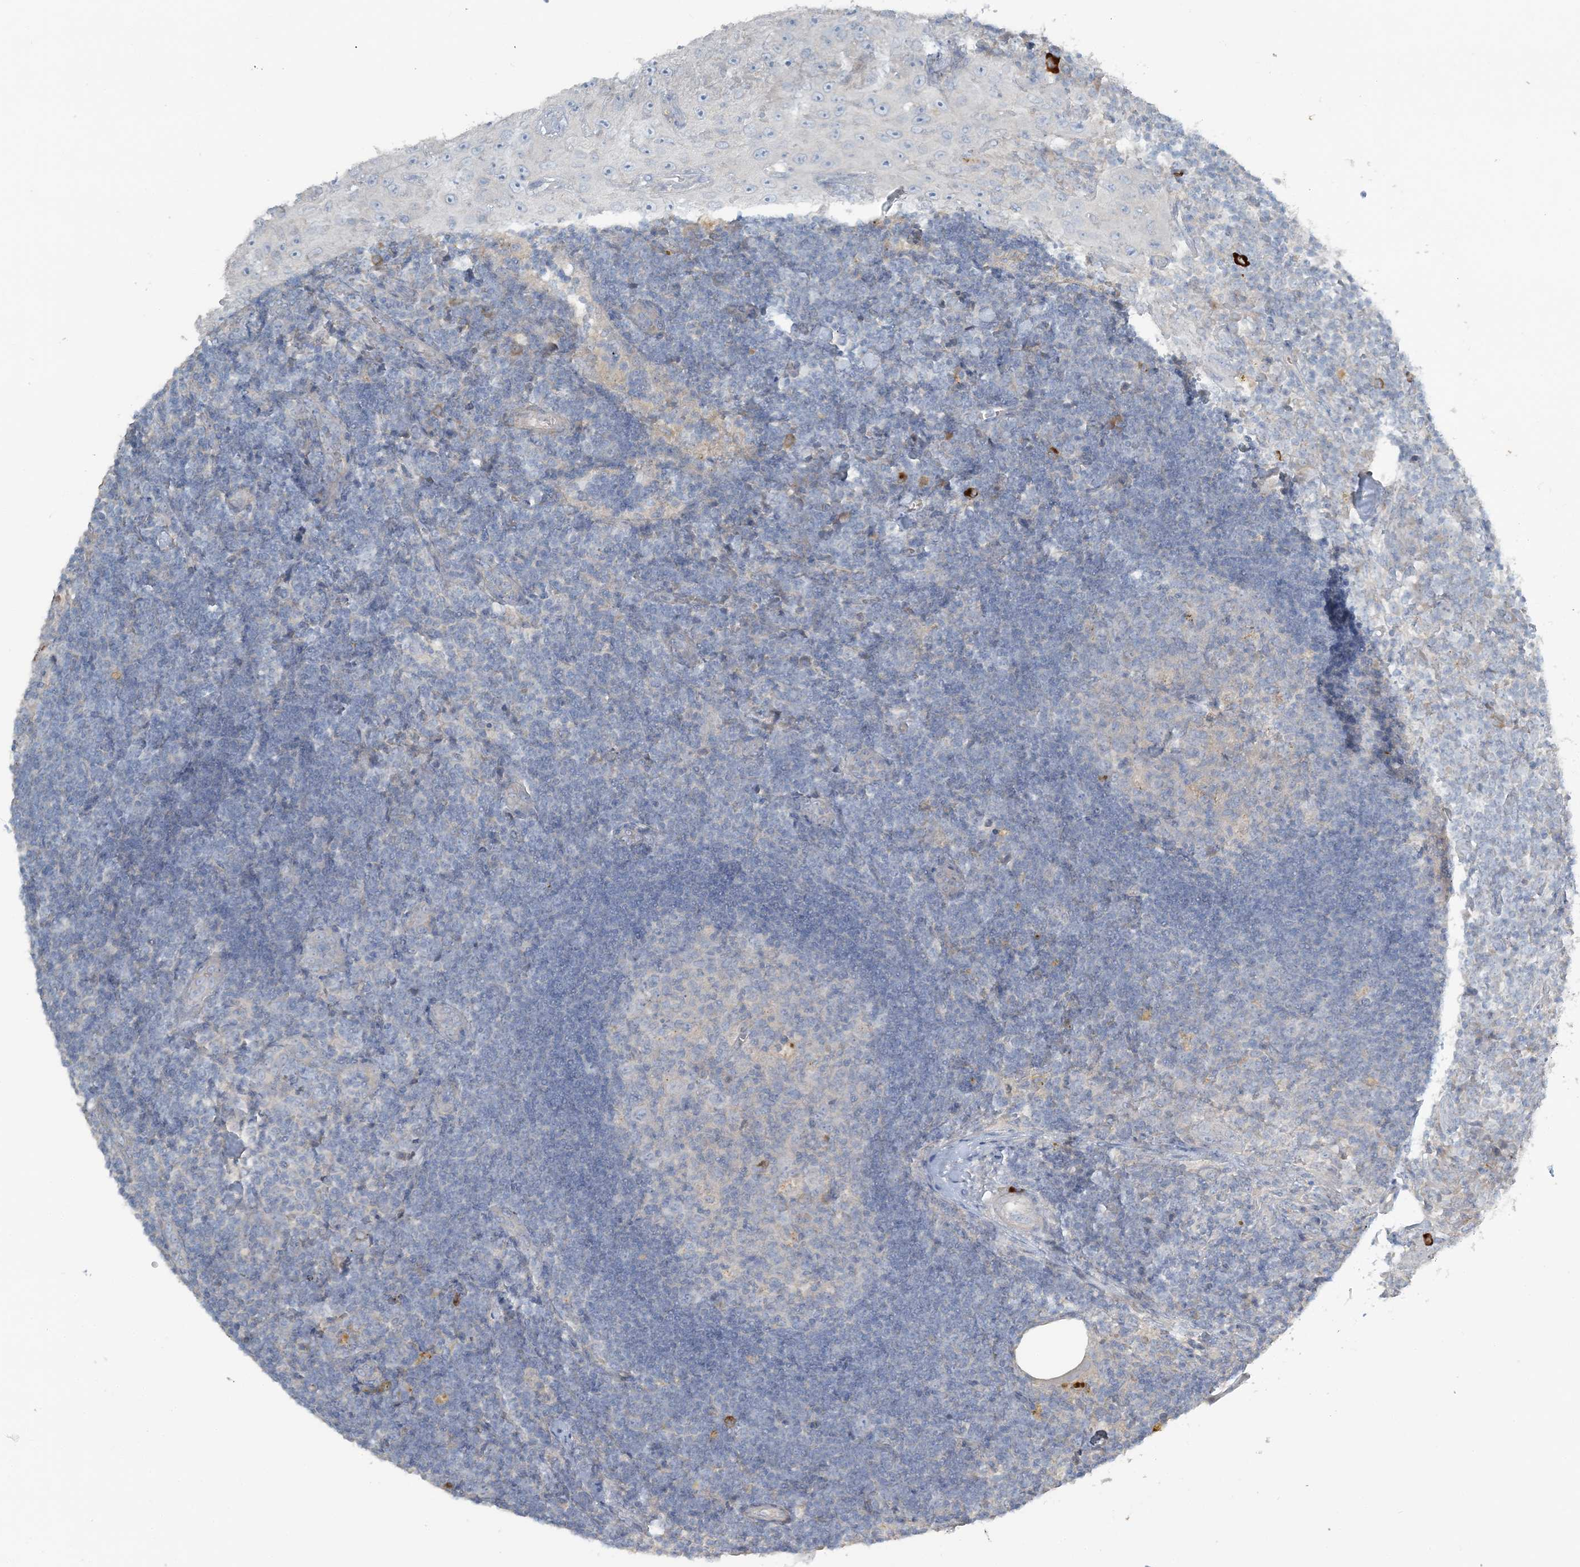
{"staining": {"intensity": "negative", "quantity": "none", "location": "none"}, "tissue": "lymph node", "cell_type": "Germinal center cells", "image_type": "normal", "snomed": [{"axis": "morphology", "description": "Normal tissue, NOS"}, {"axis": "morphology", "description": "Squamous cell carcinoma, metastatic, NOS"}, {"axis": "topography", "description": "Lymph node"}], "caption": "Unremarkable lymph node was stained to show a protein in brown. There is no significant staining in germinal center cells. The staining is performed using DAB (3,3'-diaminobenzidine) brown chromogen with nuclei counter-stained in using hematoxylin.", "gene": "SLC4A10", "patient": {"sex": "male", "age": 73}}